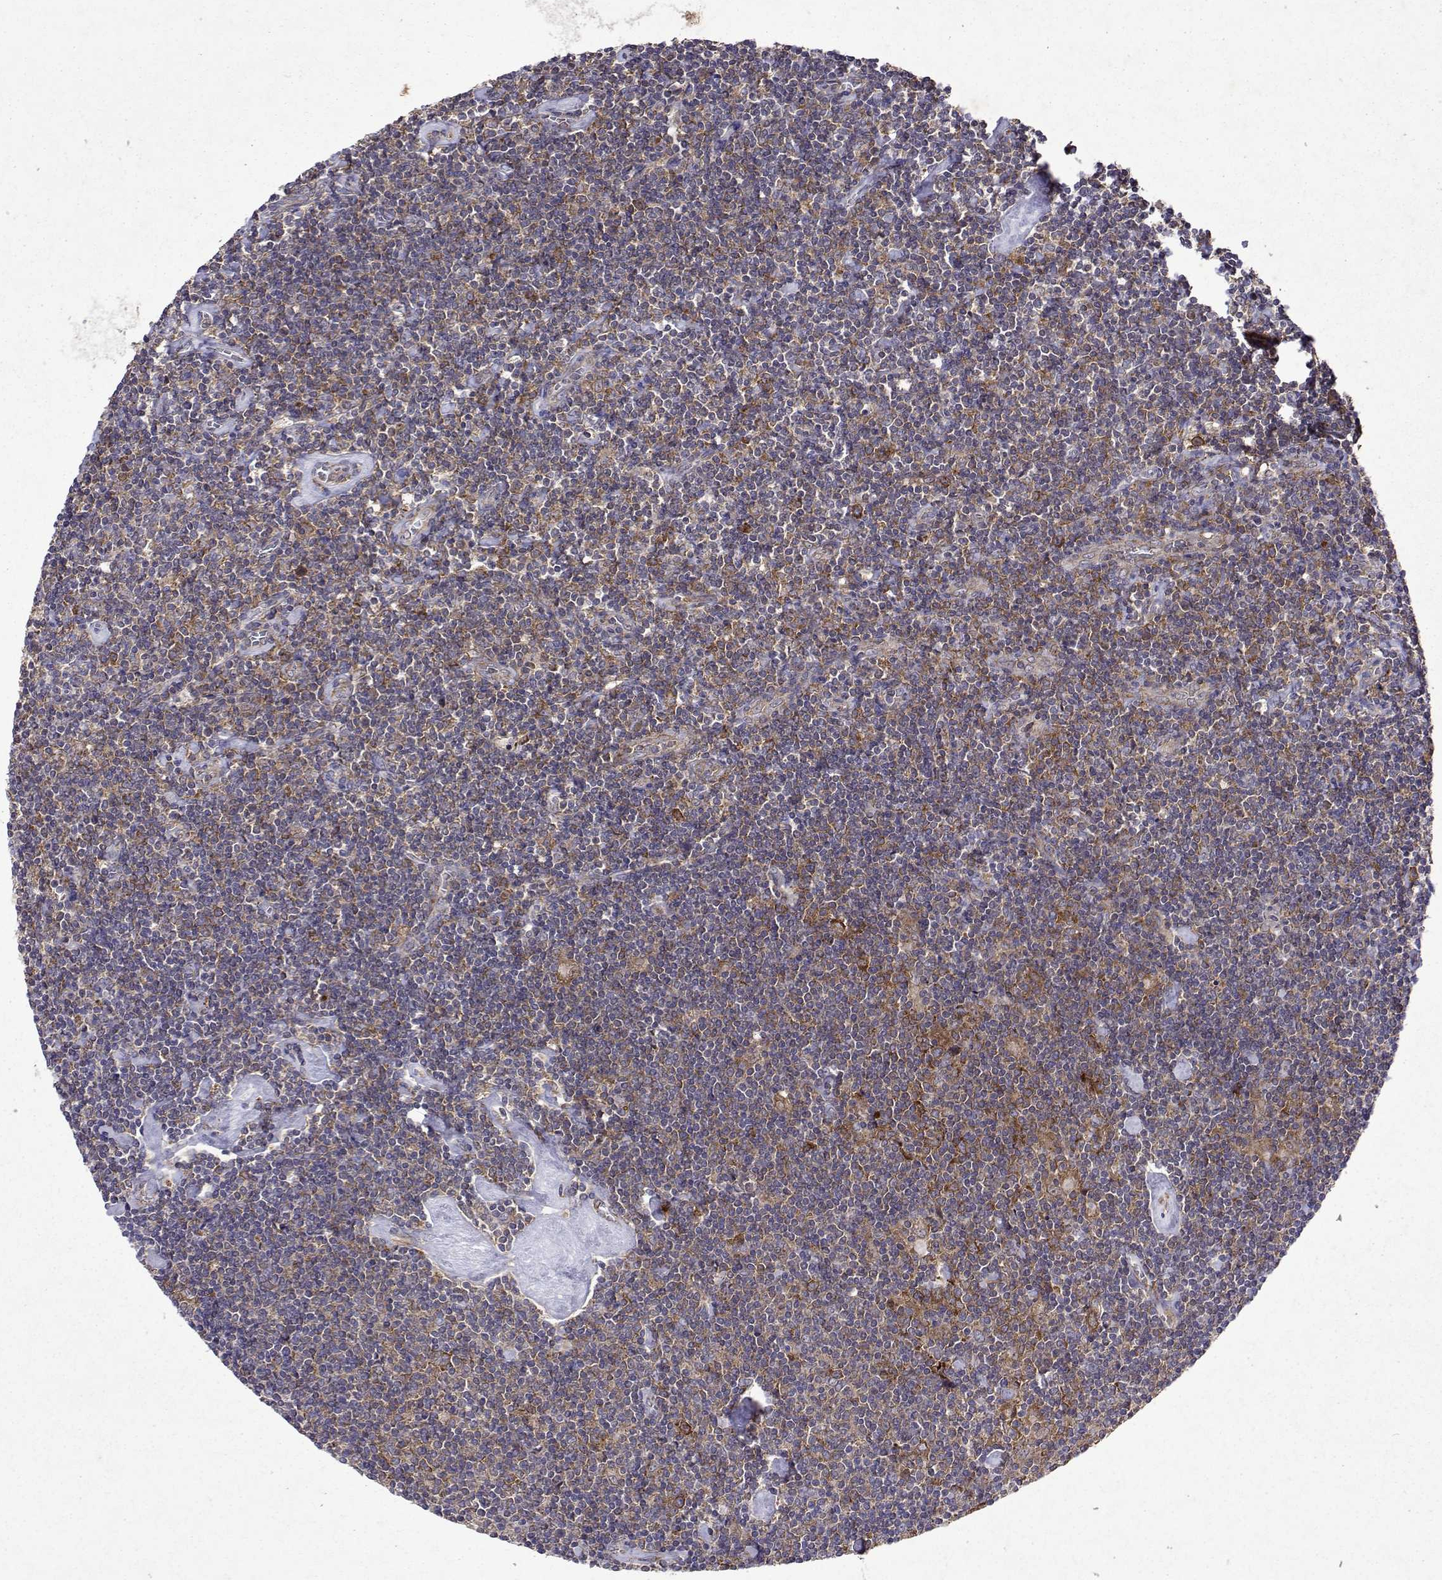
{"staining": {"intensity": "moderate", "quantity": ">75%", "location": "cytoplasmic/membranous"}, "tissue": "lymphoma", "cell_type": "Tumor cells", "image_type": "cancer", "snomed": [{"axis": "morphology", "description": "Hodgkin's disease, NOS"}, {"axis": "topography", "description": "Lymph node"}], "caption": "Moderate cytoplasmic/membranous expression for a protein is seen in about >75% of tumor cells of lymphoma using IHC.", "gene": "TARBP2", "patient": {"sex": "male", "age": 40}}